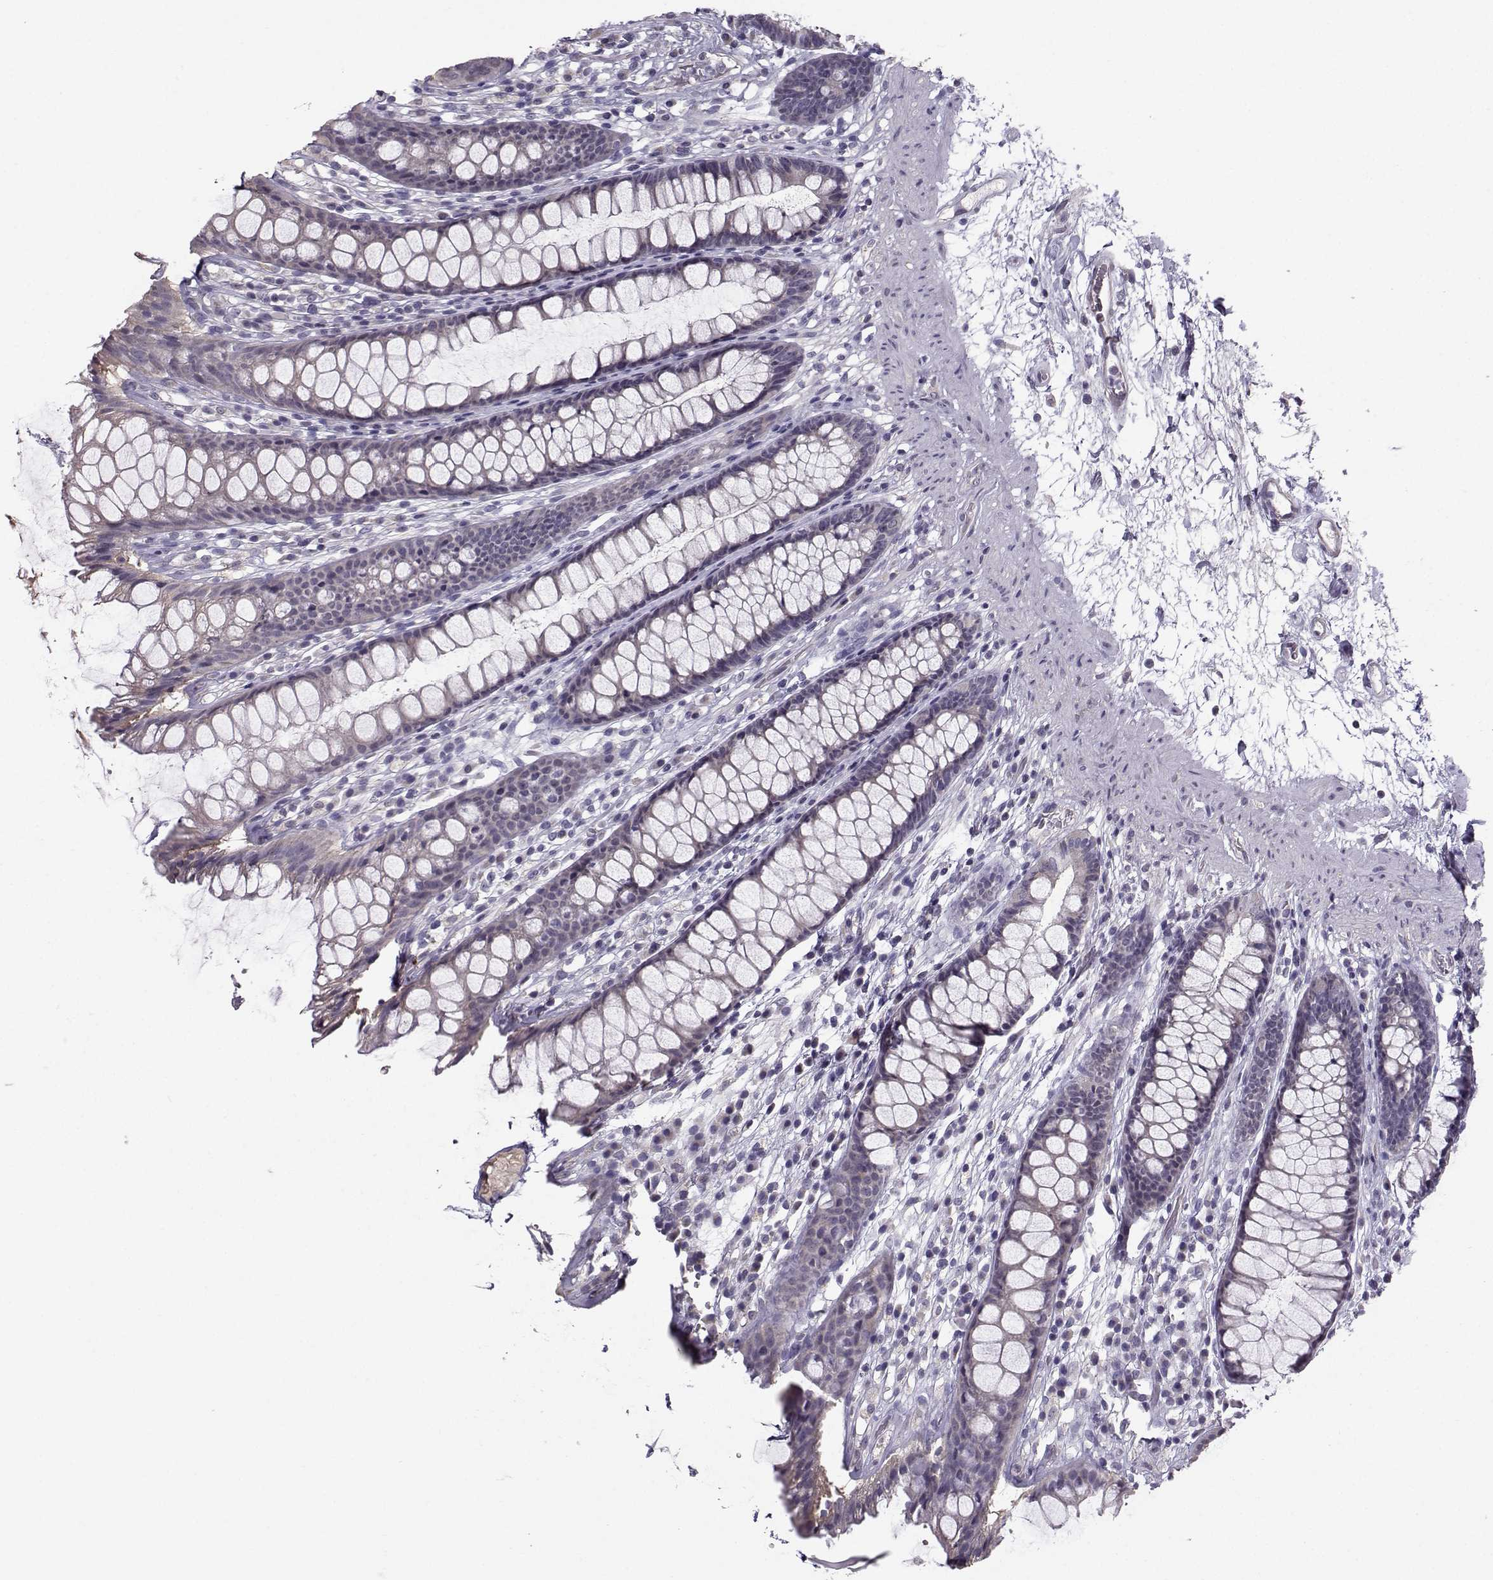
{"staining": {"intensity": "negative", "quantity": "none", "location": "none"}, "tissue": "rectum", "cell_type": "Glandular cells", "image_type": "normal", "snomed": [{"axis": "morphology", "description": "Normal tissue, NOS"}, {"axis": "topography", "description": "Rectum"}], "caption": "This is an immunohistochemistry (IHC) histopathology image of unremarkable rectum. There is no staining in glandular cells.", "gene": "TSPYL5", "patient": {"sex": "male", "age": 72}}